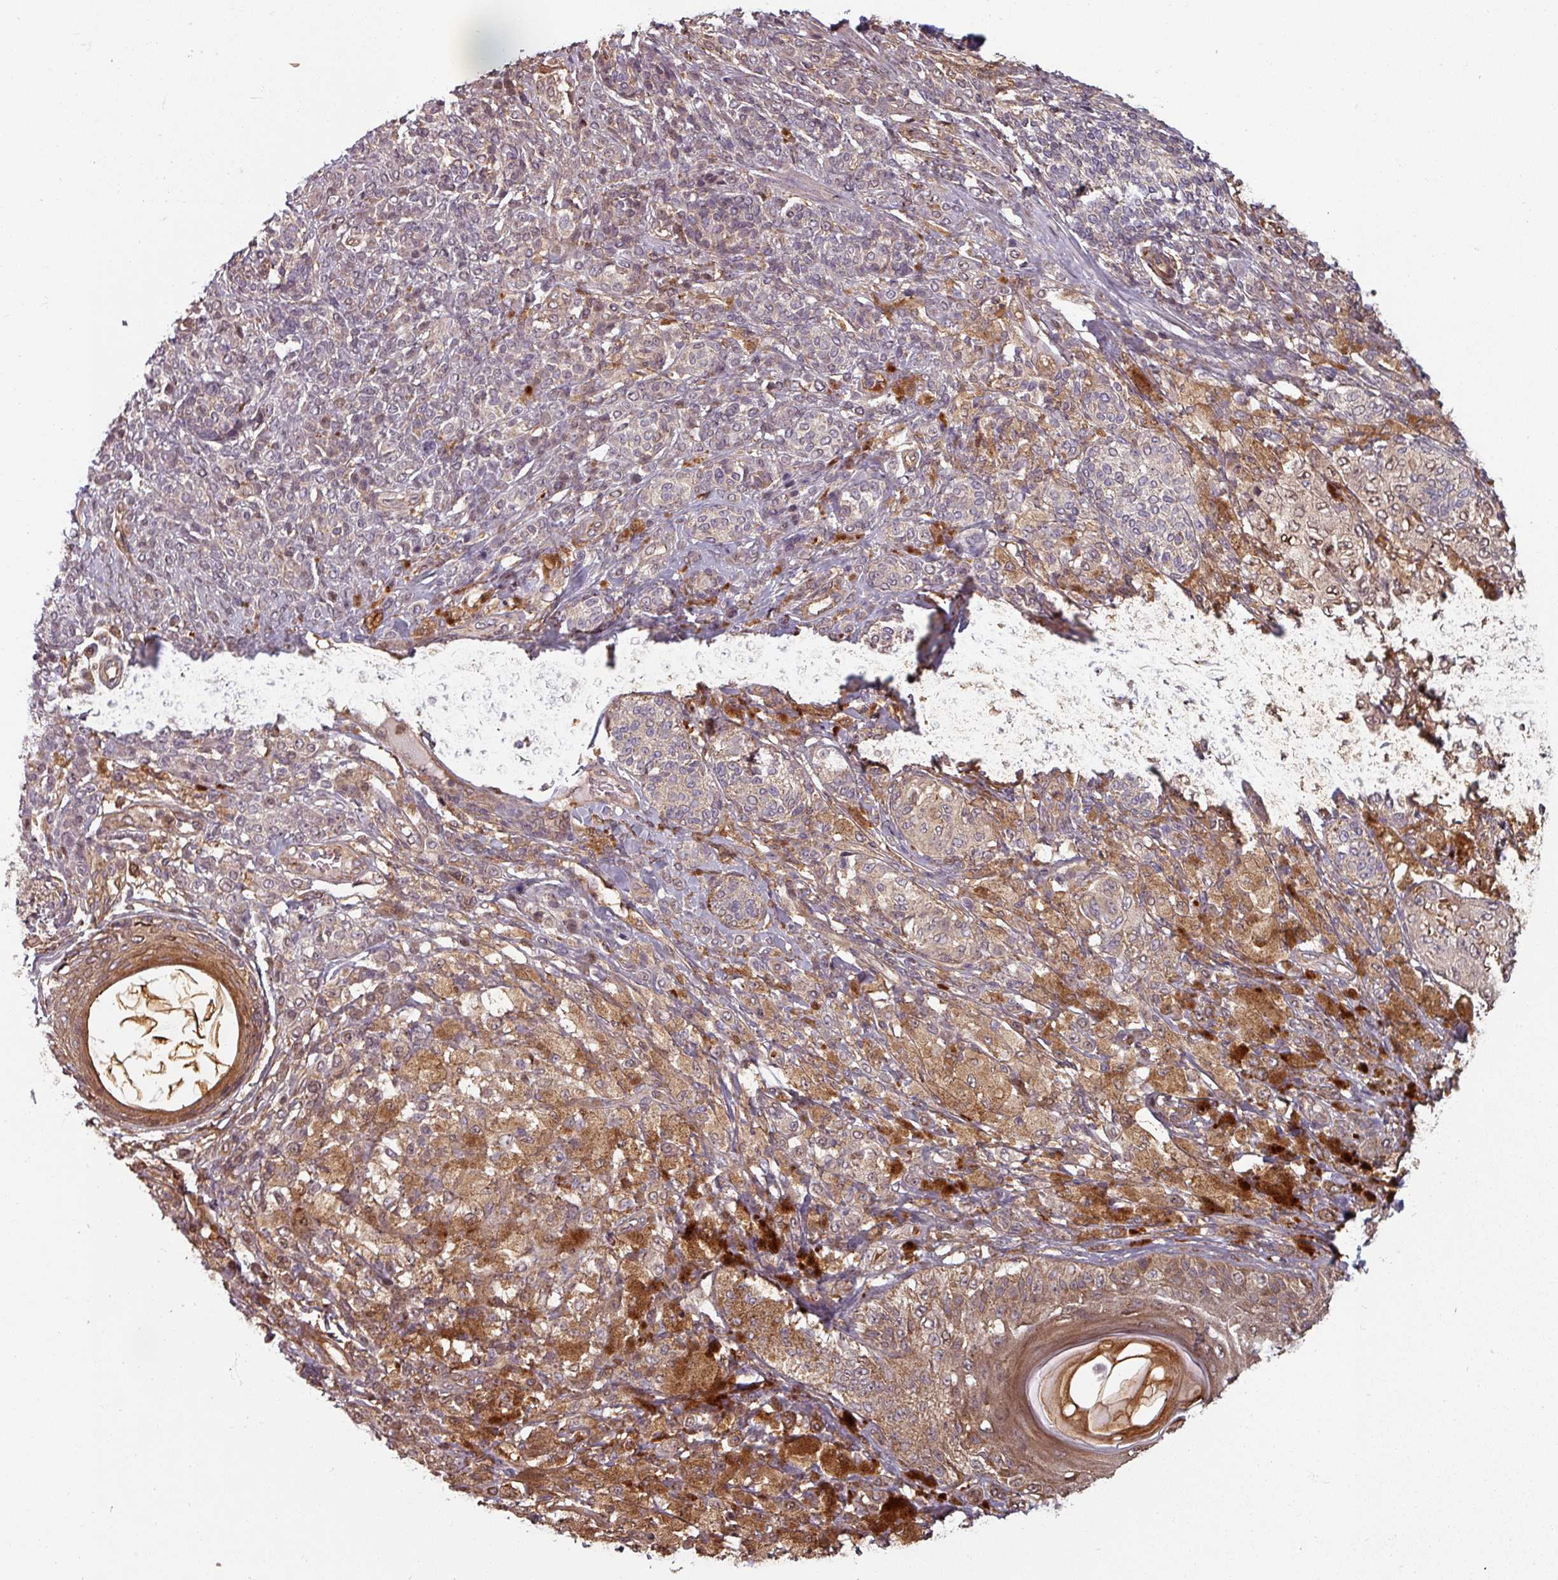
{"staining": {"intensity": "moderate", "quantity": "25%-75%", "location": "cytoplasmic/membranous"}, "tissue": "melanoma", "cell_type": "Tumor cells", "image_type": "cancer", "snomed": [{"axis": "morphology", "description": "Malignant melanoma, NOS"}, {"axis": "topography", "description": "Skin"}], "caption": "Immunohistochemical staining of human malignant melanoma demonstrates medium levels of moderate cytoplasmic/membranous expression in approximately 25%-75% of tumor cells.", "gene": "EID1", "patient": {"sex": "male", "age": 42}}